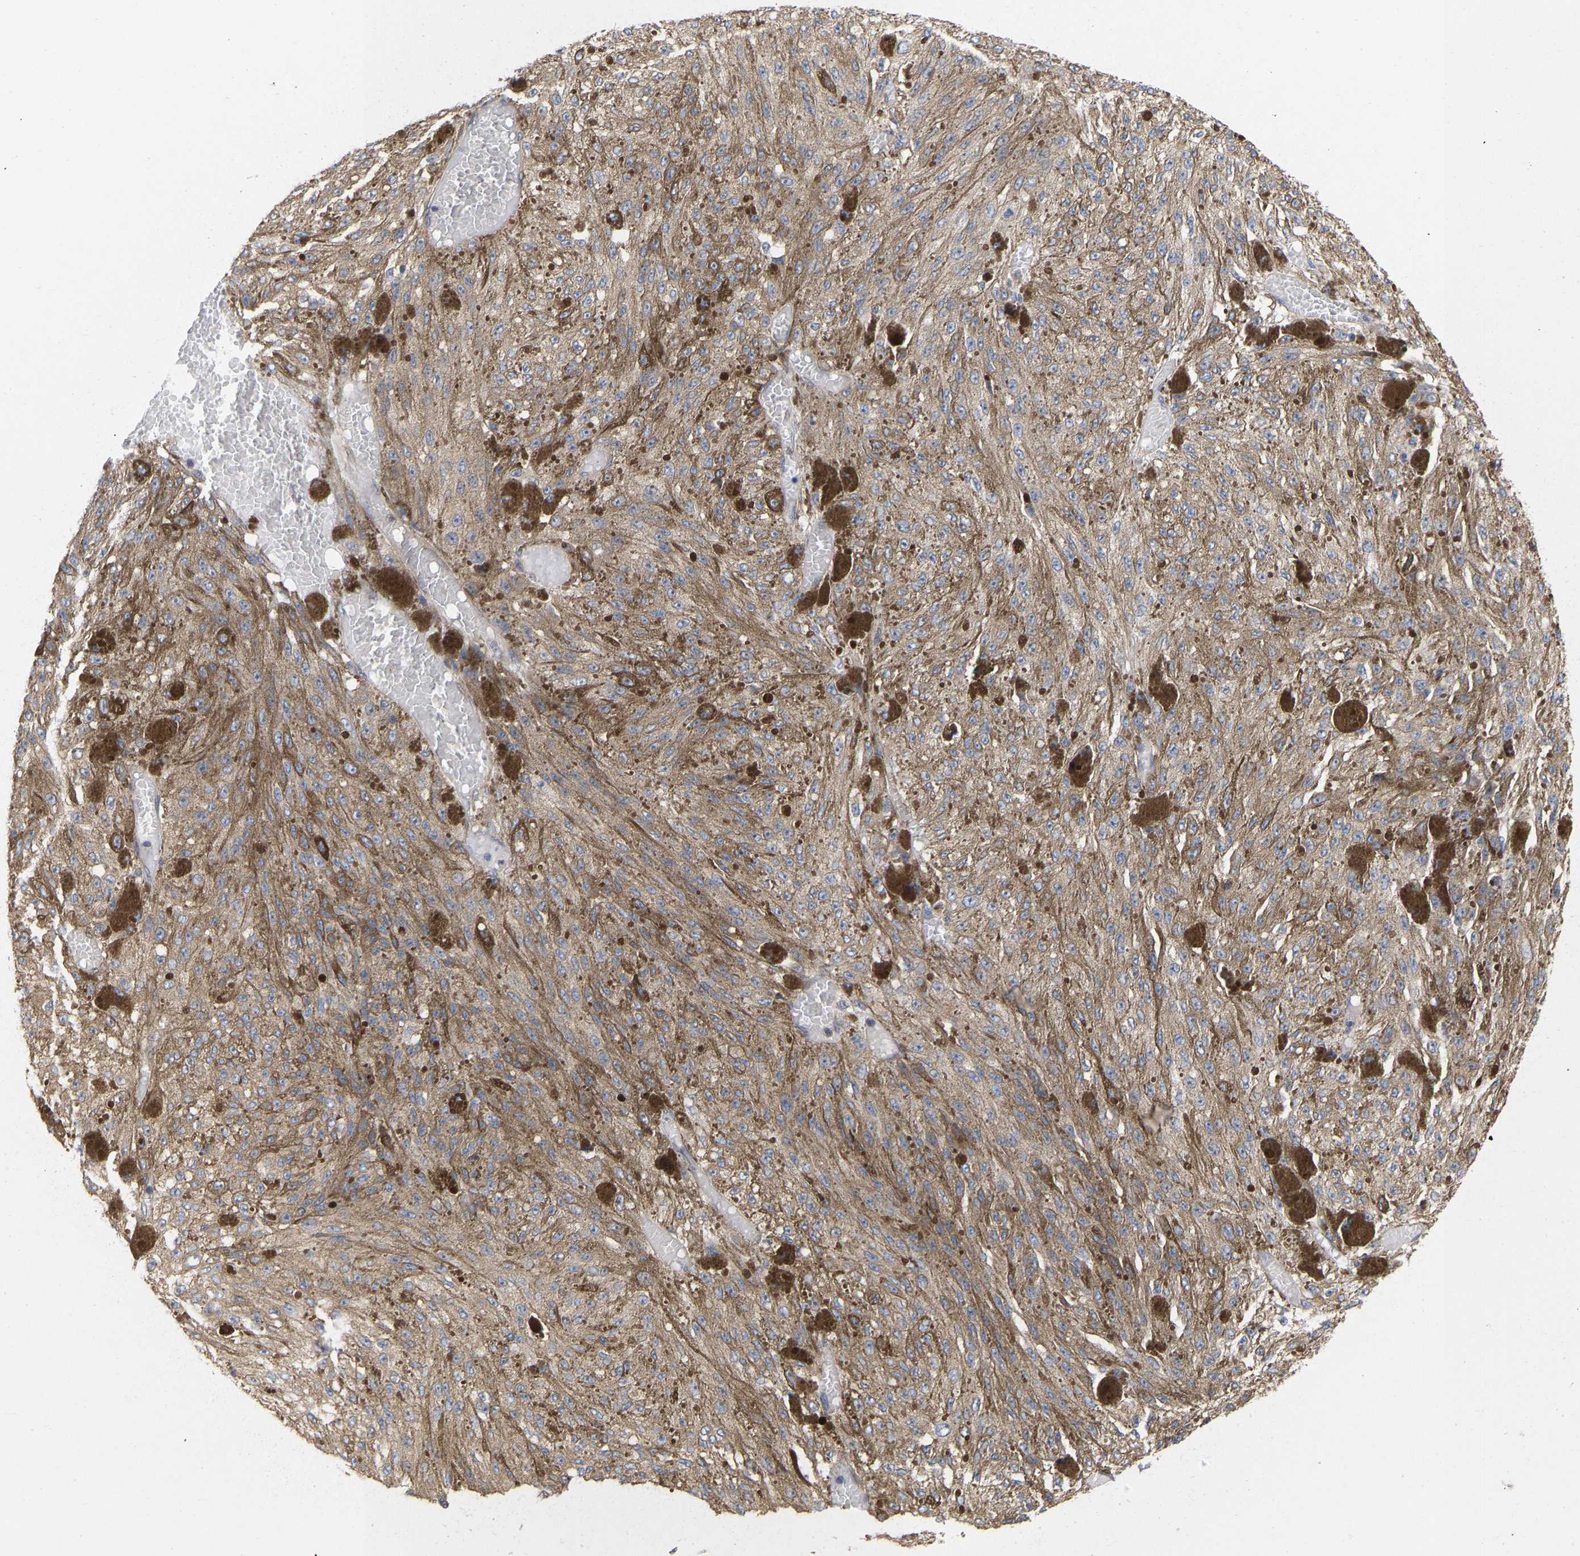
{"staining": {"intensity": "moderate", "quantity": ">75%", "location": "cytoplasmic/membranous"}, "tissue": "melanoma", "cell_type": "Tumor cells", "image_type": "cancer", "snomed": [{"axis": "morphology", "description": "Malignant melanoma, NOS"}, {"axis": "topography", "description": "Other"}], "caption": "Immunohistochemical staining of melanoma demonstrates medium levels of moderate cytoplasmic/membranous protein positivity in about >75% of tumor cells. The staining was performed using DAB, with brown indicating positive protein expression. Nuclei are stained blue with hematoxylin.", "gene": "MAP2K3", "patient": {"sex": "male", "age": 79}}